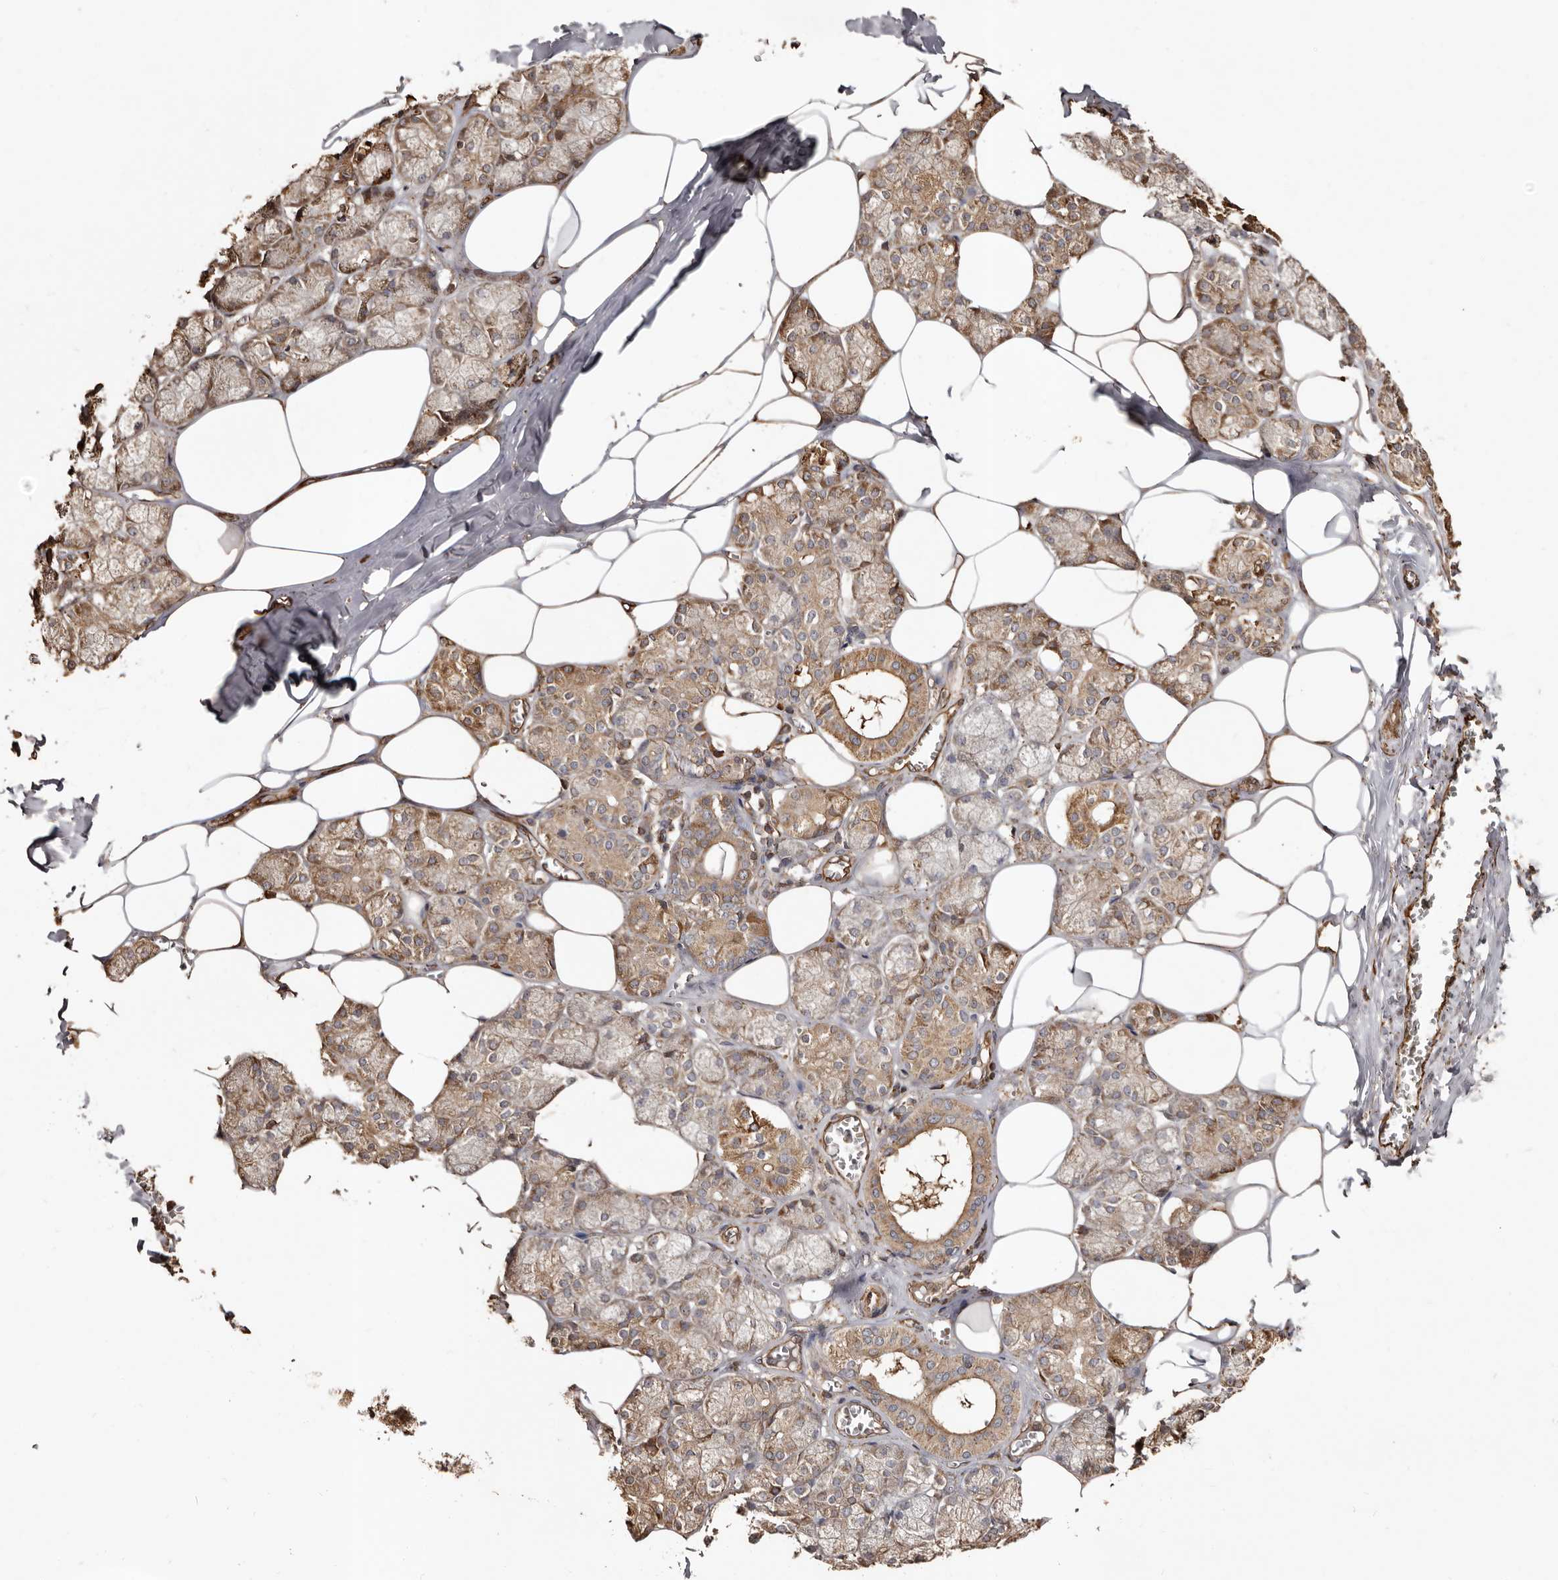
{"staining": {"intensity": "moderate", "quantity": "25%-75%", "location": "cytoplasmic/membranous"}, "tissue": "salivary gland", "cell_type": "Glandular cells", "image_type": "normal", "snomed": [{"axis": "morphology", "description": "Normal tissue, NOS"}, {"axis": "topography", "description": "Salivary gland"}], "caption": "A high-resolution image shows immunohistochemistry staining of normal salivary gland, which reveals moderate cytoplasmic/membranous expression in approximately 25%-75% of glandular cells.", "gene": "MACC1", "patient": {"sex": "male", "age": 62}}